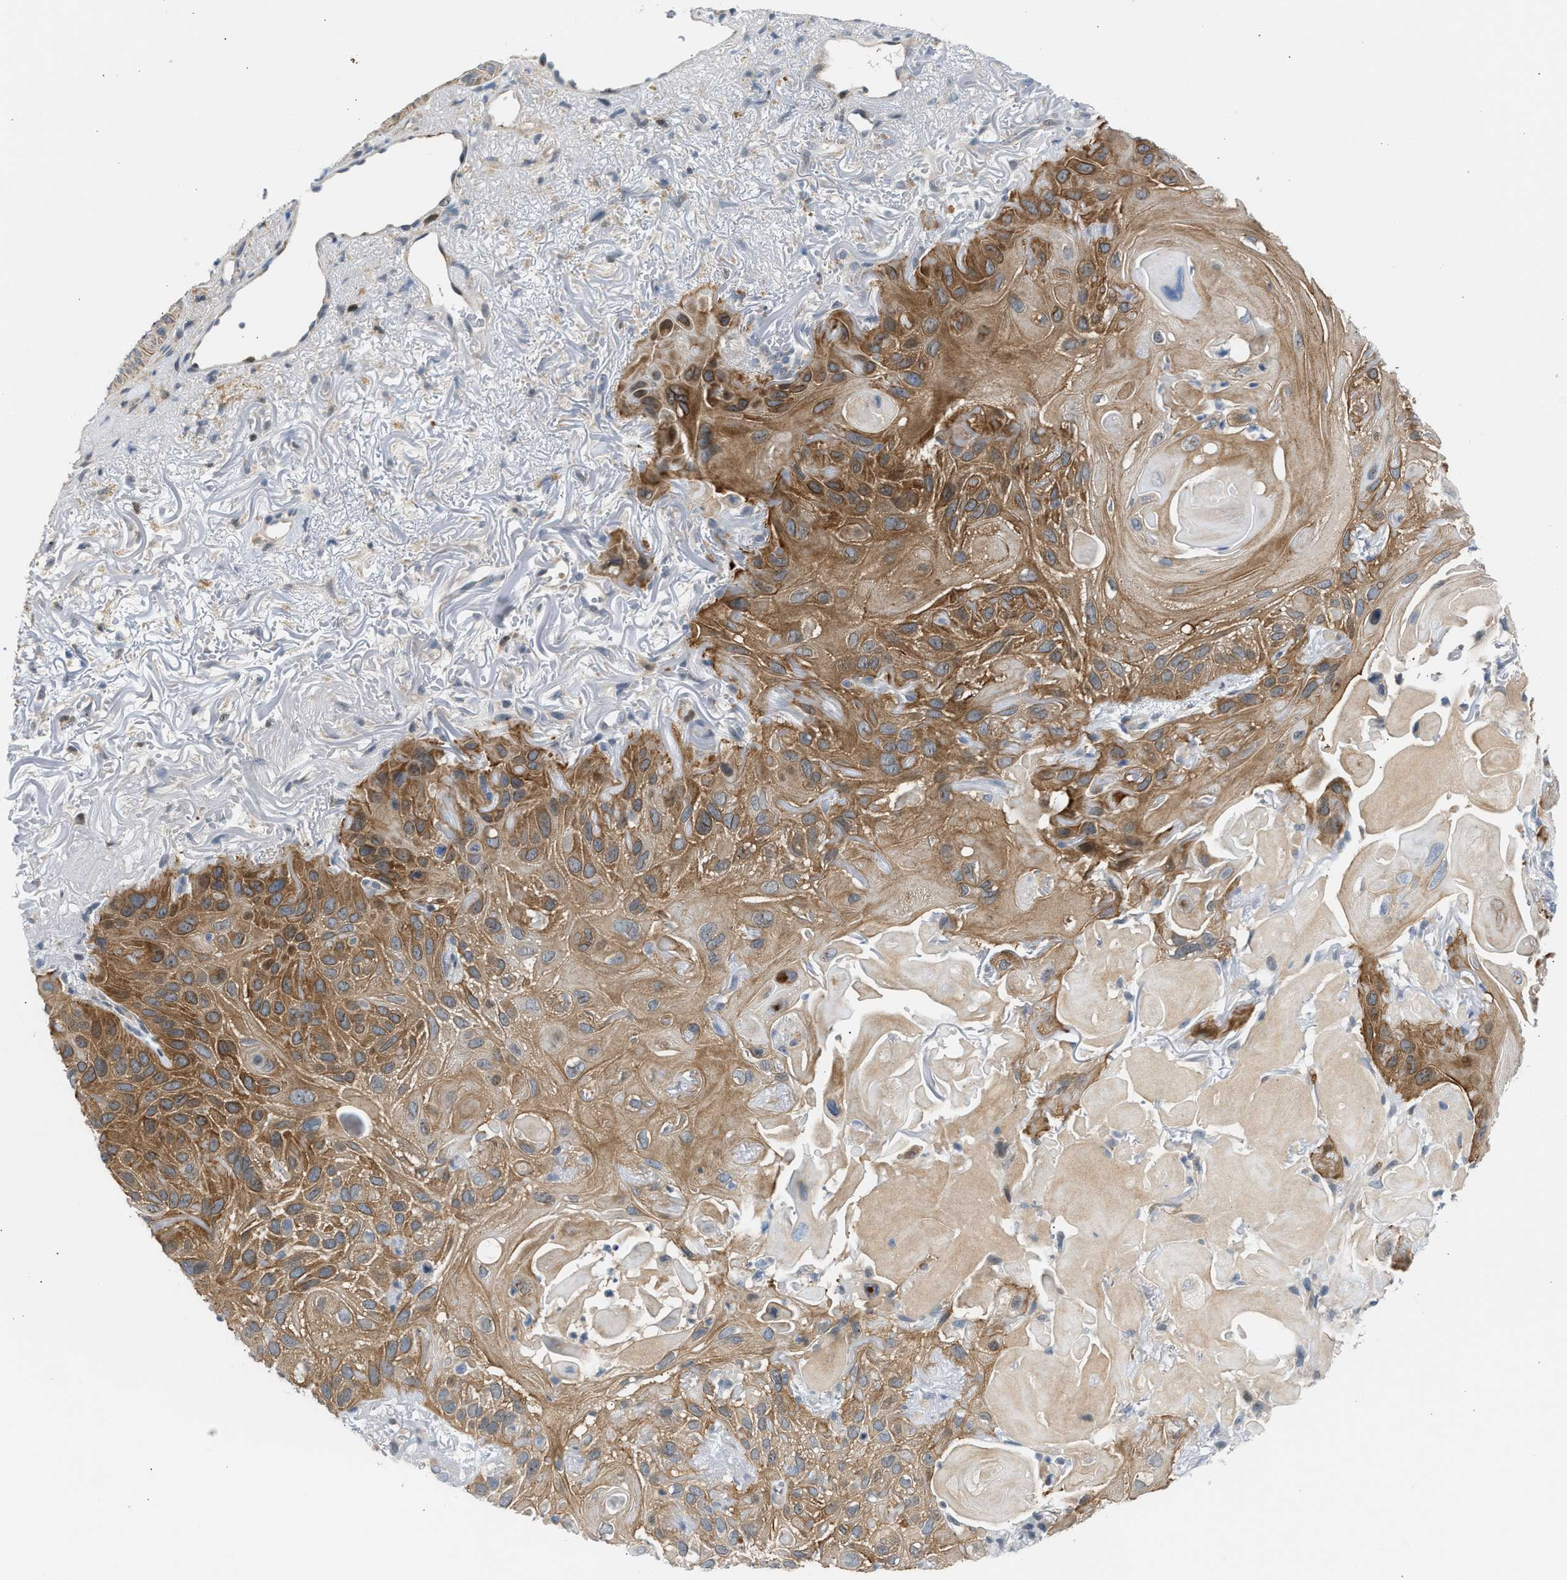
{"staining": {"intensity": "moderate", "quantity": ">75%", "location": "cytoplasmic/membranous"}, "tissue": "skin cancer", "cell_type": "Tumor cells", "image_type": "cancer", "snomed": [{"axis": "morphology", "description": "Squamous cell carcinoma, NOS"}, {"axis": "topography", "description": "Skin"}], "caption": "Human squamous cell carcinoma (skin) stained with a protein marker shows moderate staining in tumor cells.", "gene": "NPS", "patient": {"sex": "female", "age": 77}}